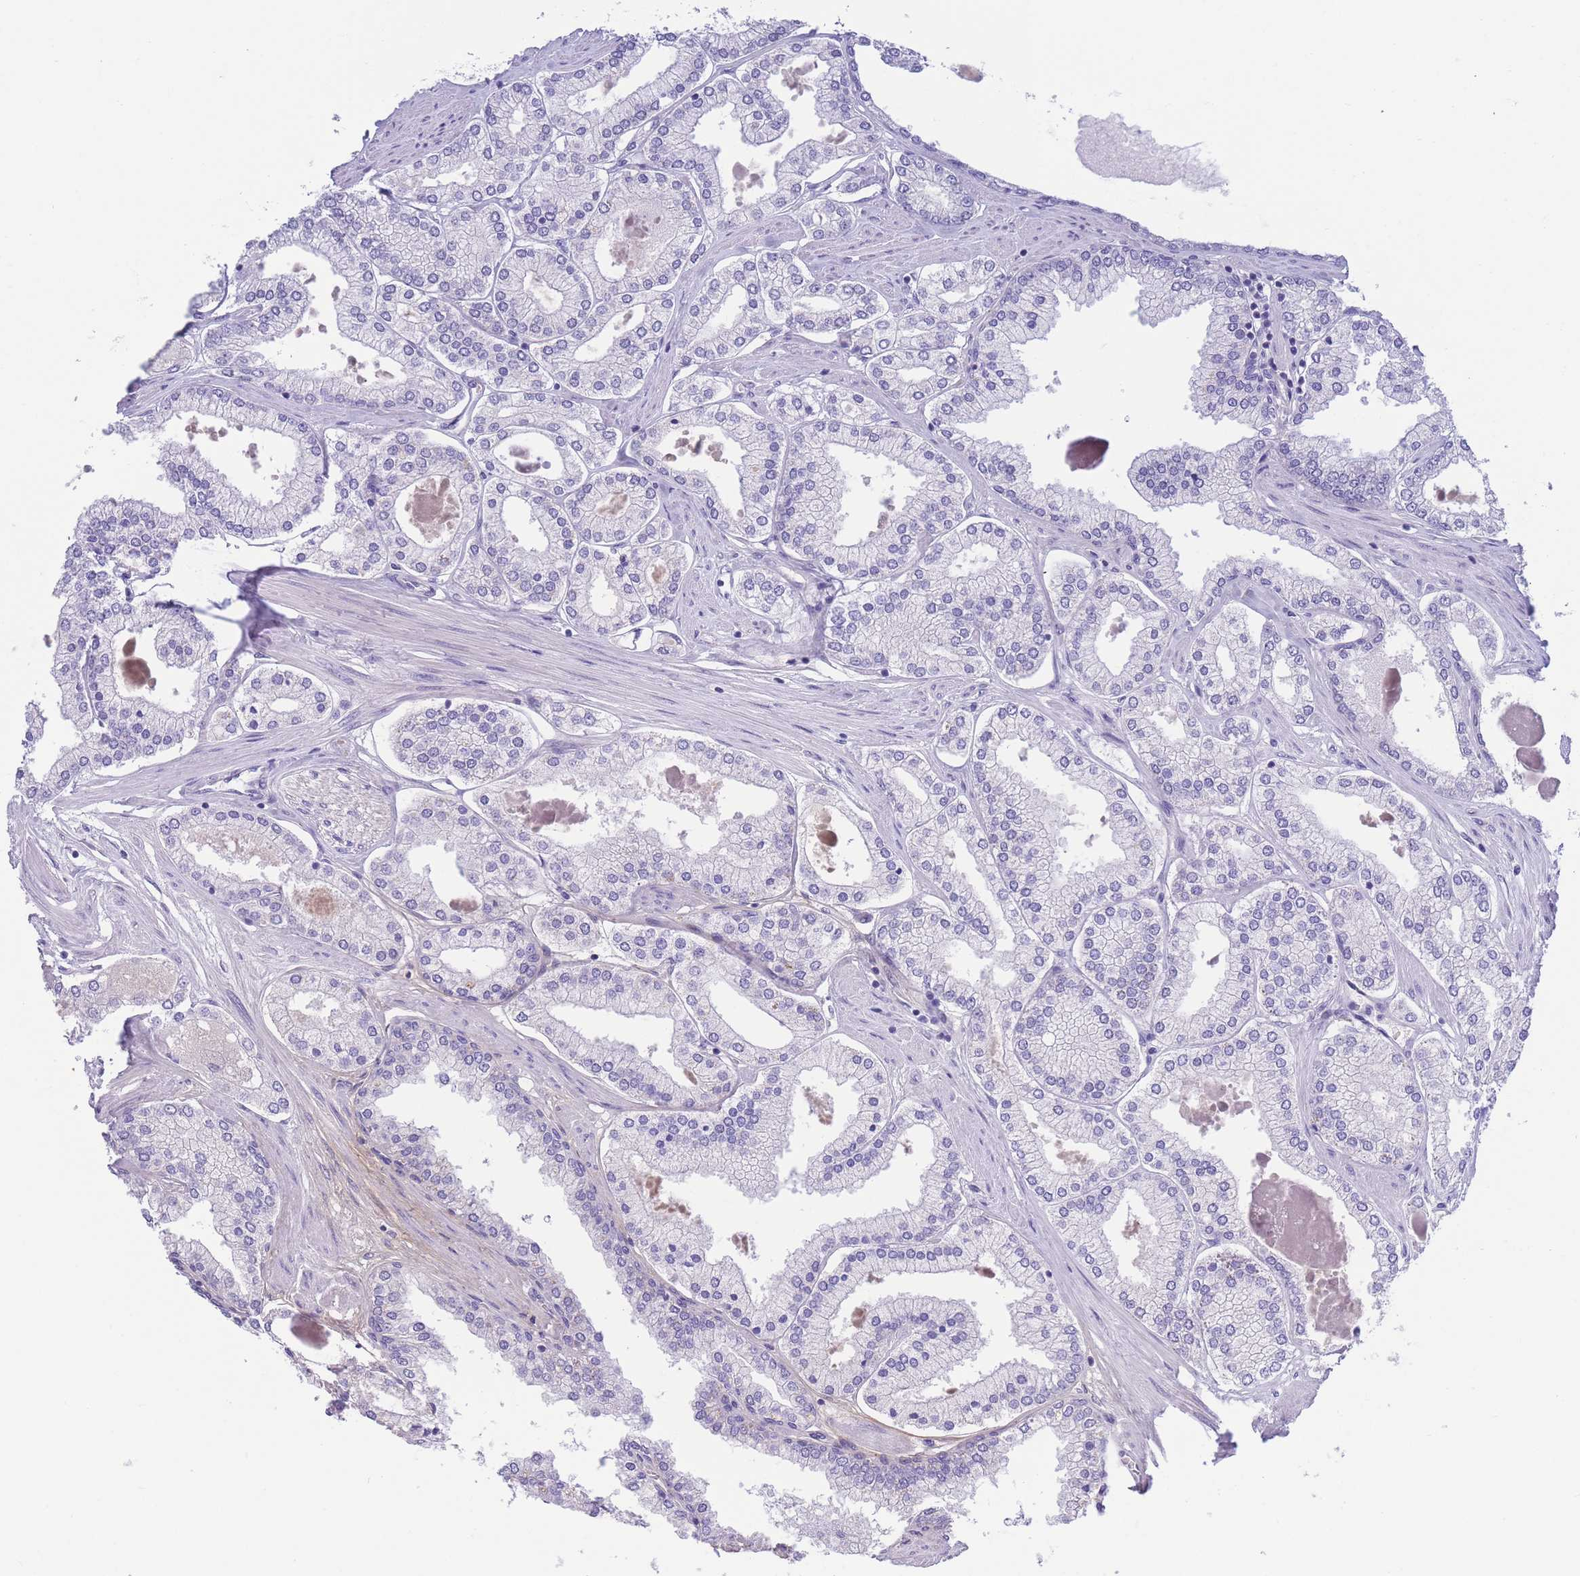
{"staining": {"intensity": "negative", "quantity": "none", "location": "none"}, "tissue": "prostate cancer", "cell_type": "Tumor cells", "image_type": "cancer", "snomed": [{"axis": "morphology", "description": "Adenocarcinoma, Low grade"}, {"axis": "topography", "description": "Prostate"}], "caption": "Tumor cells are negative for protein expression in human prostate cancer. (Stains: DAB IHC with hematoxylin counter stain, Microscopy: brightfield microscopy at high magnification).", "gene": "PCDHB3", "patient": {"sex": "male", "age": 42}}